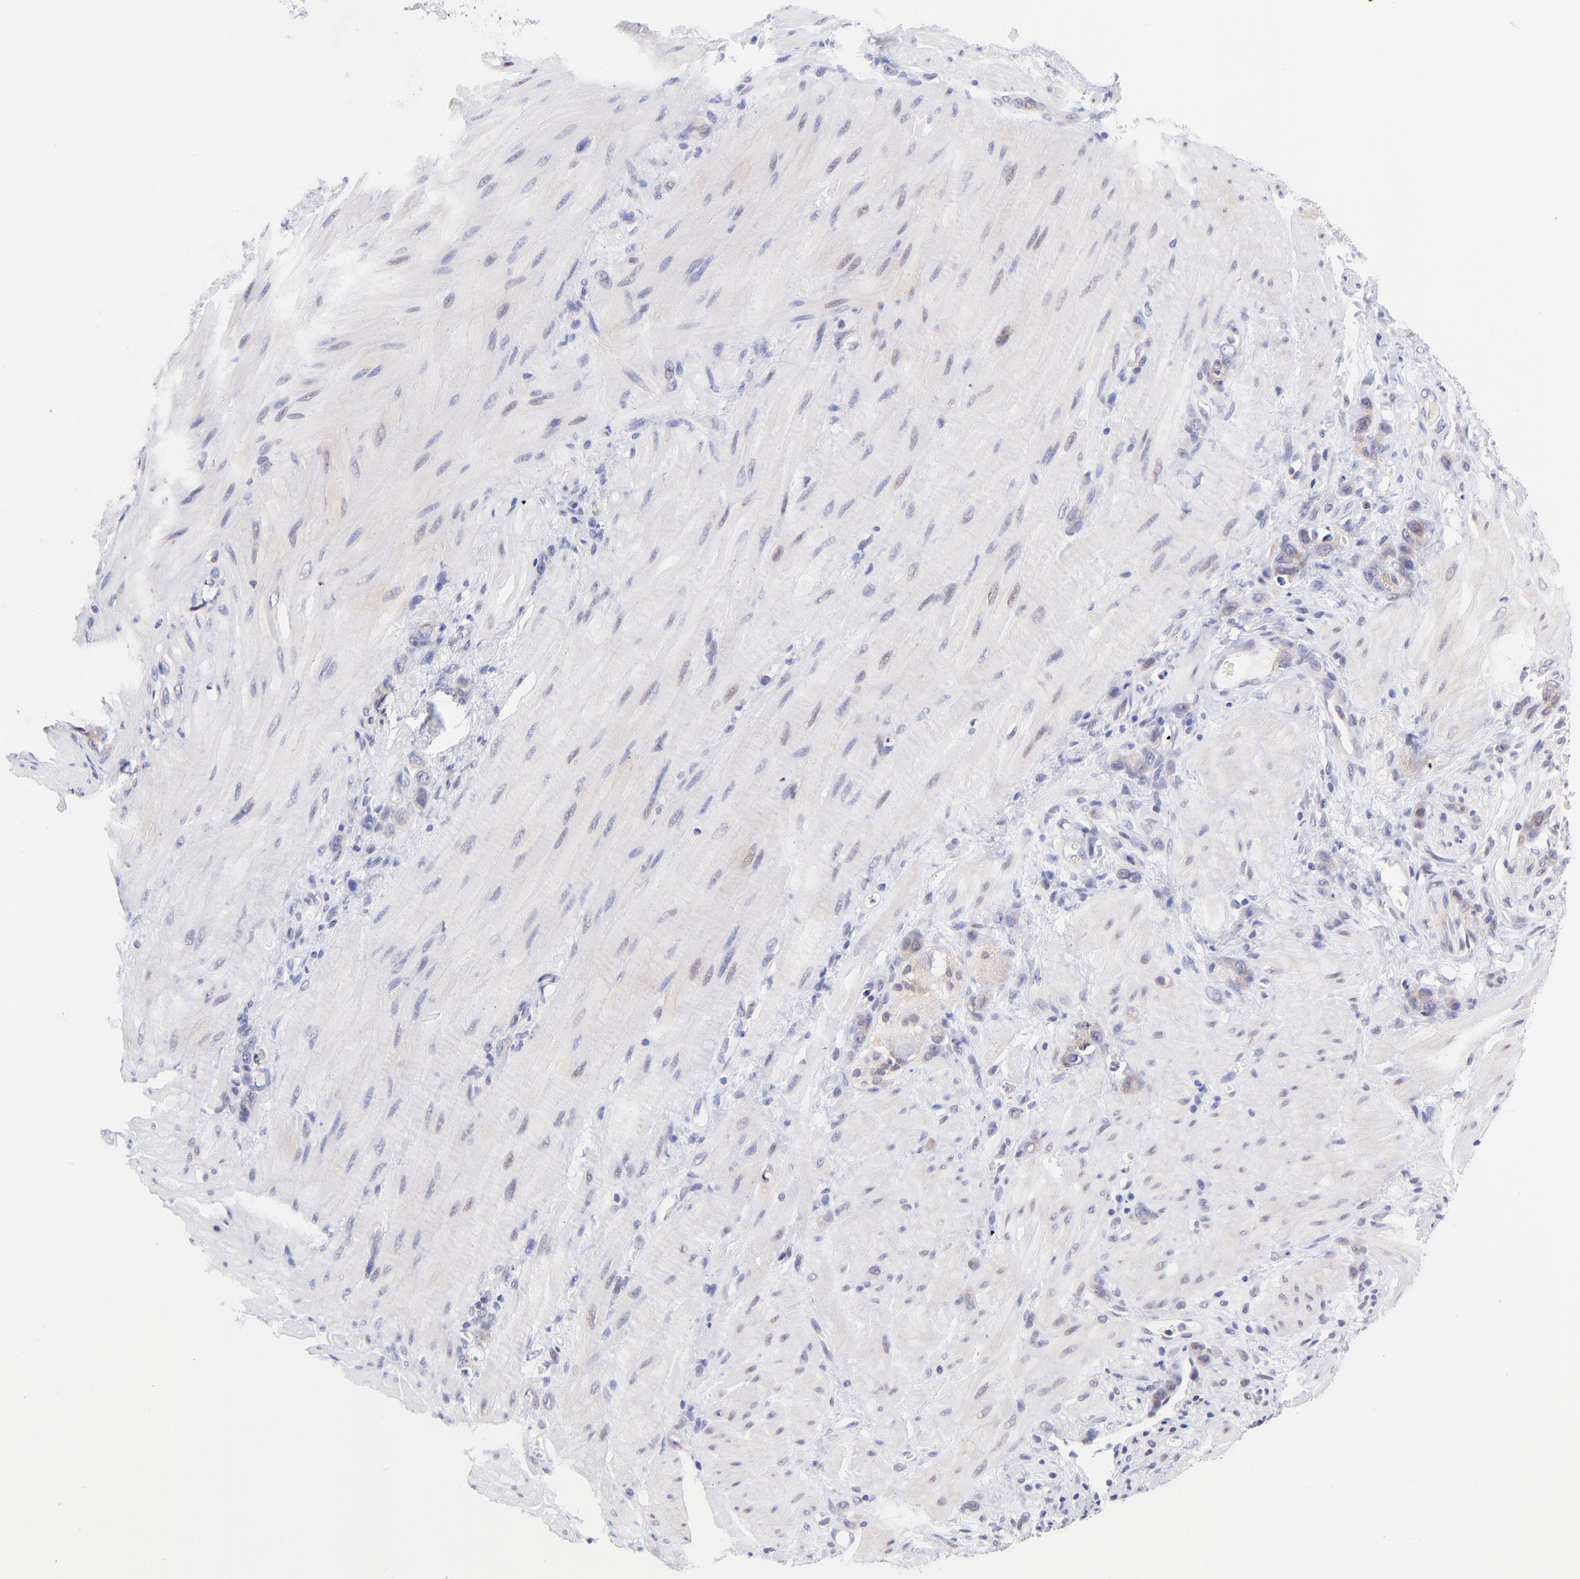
{"staining": {"intensity": "negative", "quantity": "none", "location": "none"}, "tissue": "stomach cancer", "cell_type": "Tumor cells", "image_type": "cancer", "snomed": [{"axis": "morphology", "description": "Normal tissue, NOS"}, {"axis": "morphology", "description": "Adenocarcinoma, NOS"}, {"axis": "topography", "description": "Stomach"}], "caption": "This is an IHC histopathology image of human stomach adenocarcinoma. There is no staining in tumor cells.", "gene": "PBDC1", "patient": {"sex": "male", "age": 82}}